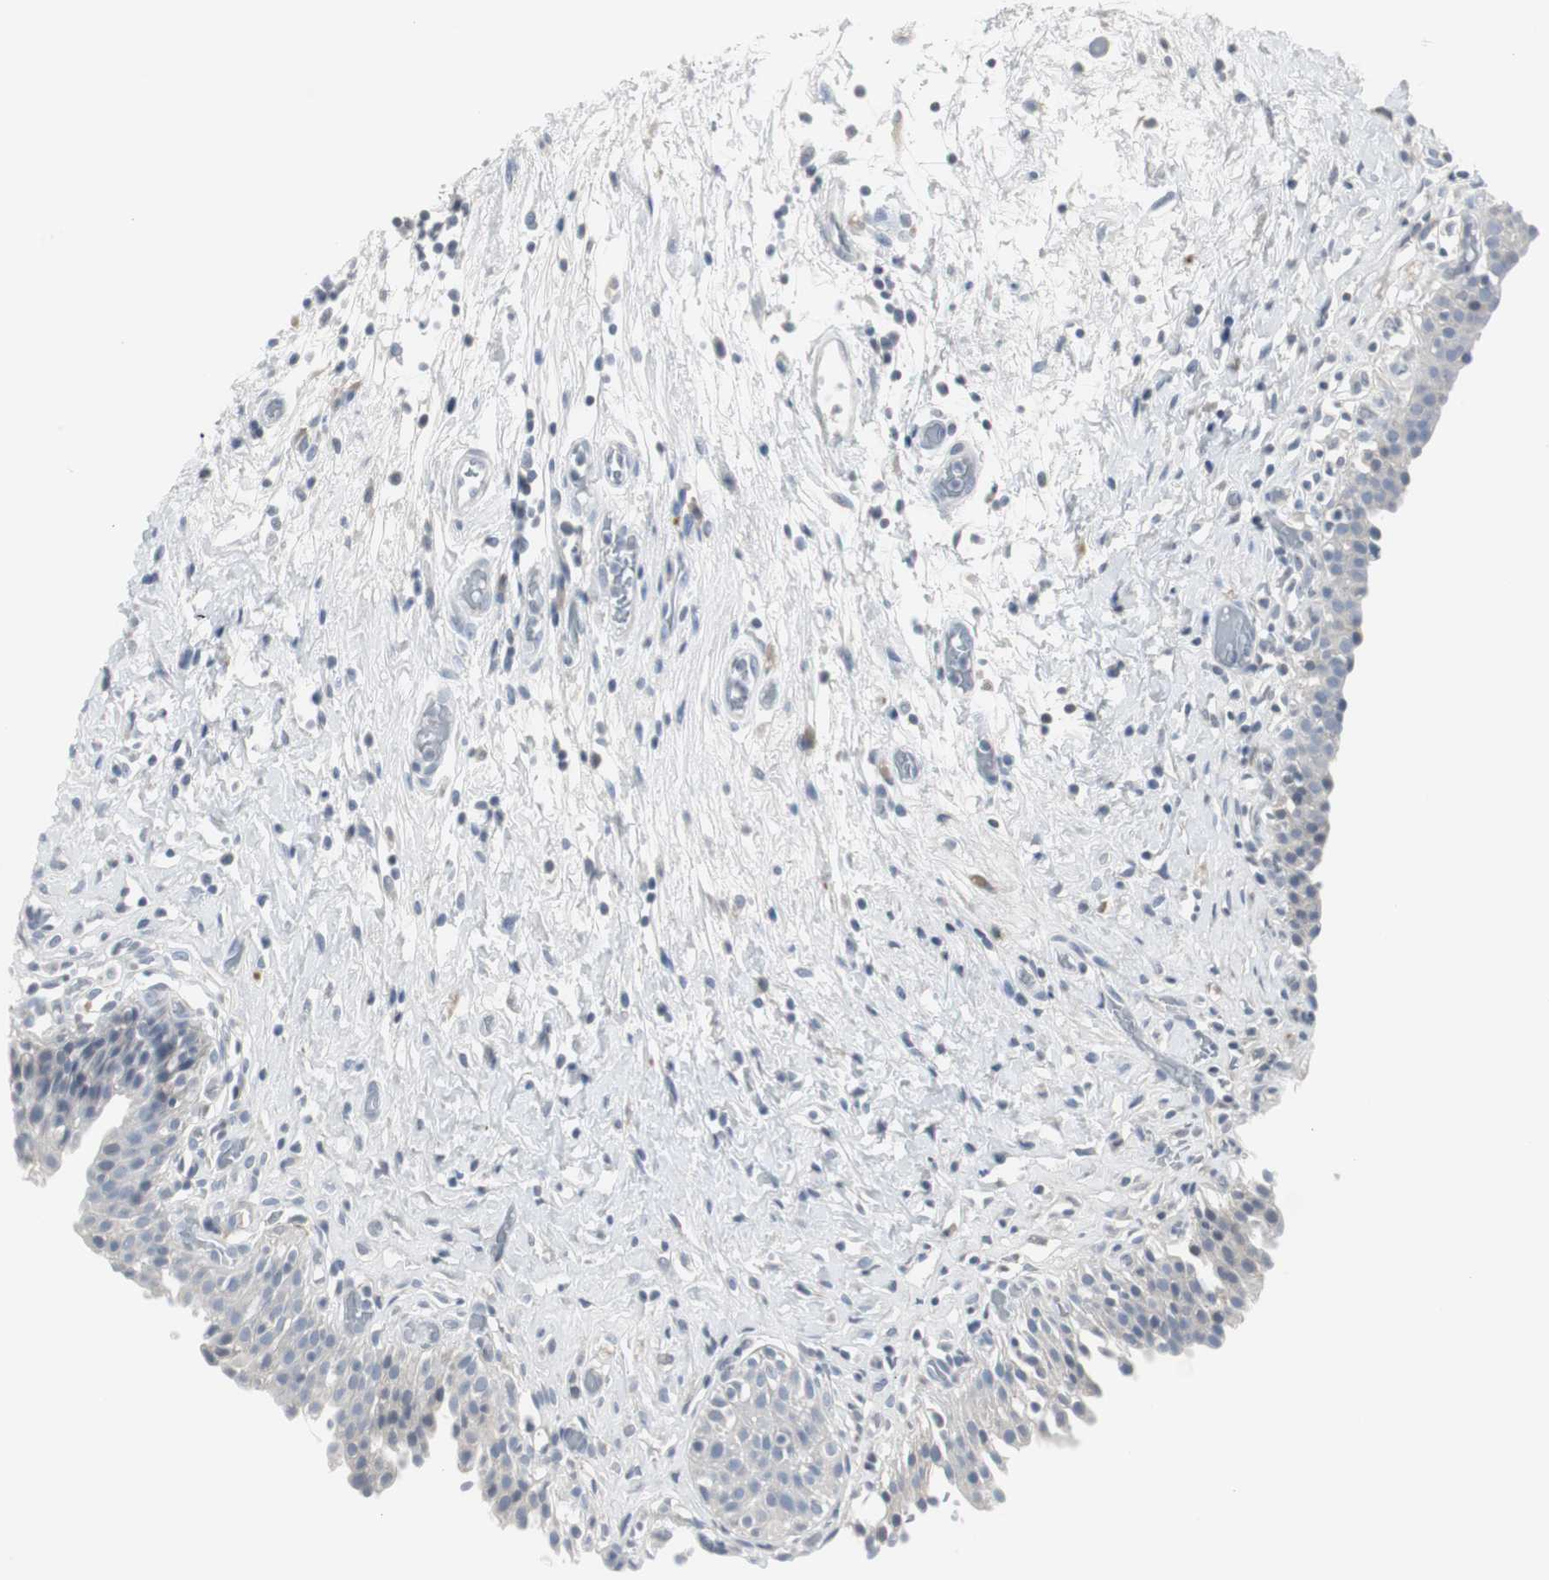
{"staining": {"intensity": "negative", "quantity": "none", "location": "none"}, "tissue": "urinary bladder", "cell_type": "Urothelial cells", "image_type": "normal", "snomed": [{"axis": "morphology", "description": "Normal tissue, NOS"}, {"axis": "topography", "description": "Urinary bladder"}], "caption": "A histopathology image of human urinary bladder is negative for staining in urothelial cells. Brightfield microscopy of immunohistochemistry stained with DAB (brown) and hematoxylin (blue), captured at high magnification.", "gene": "PI15", "patient": {"sex": "male", "age": 51}}